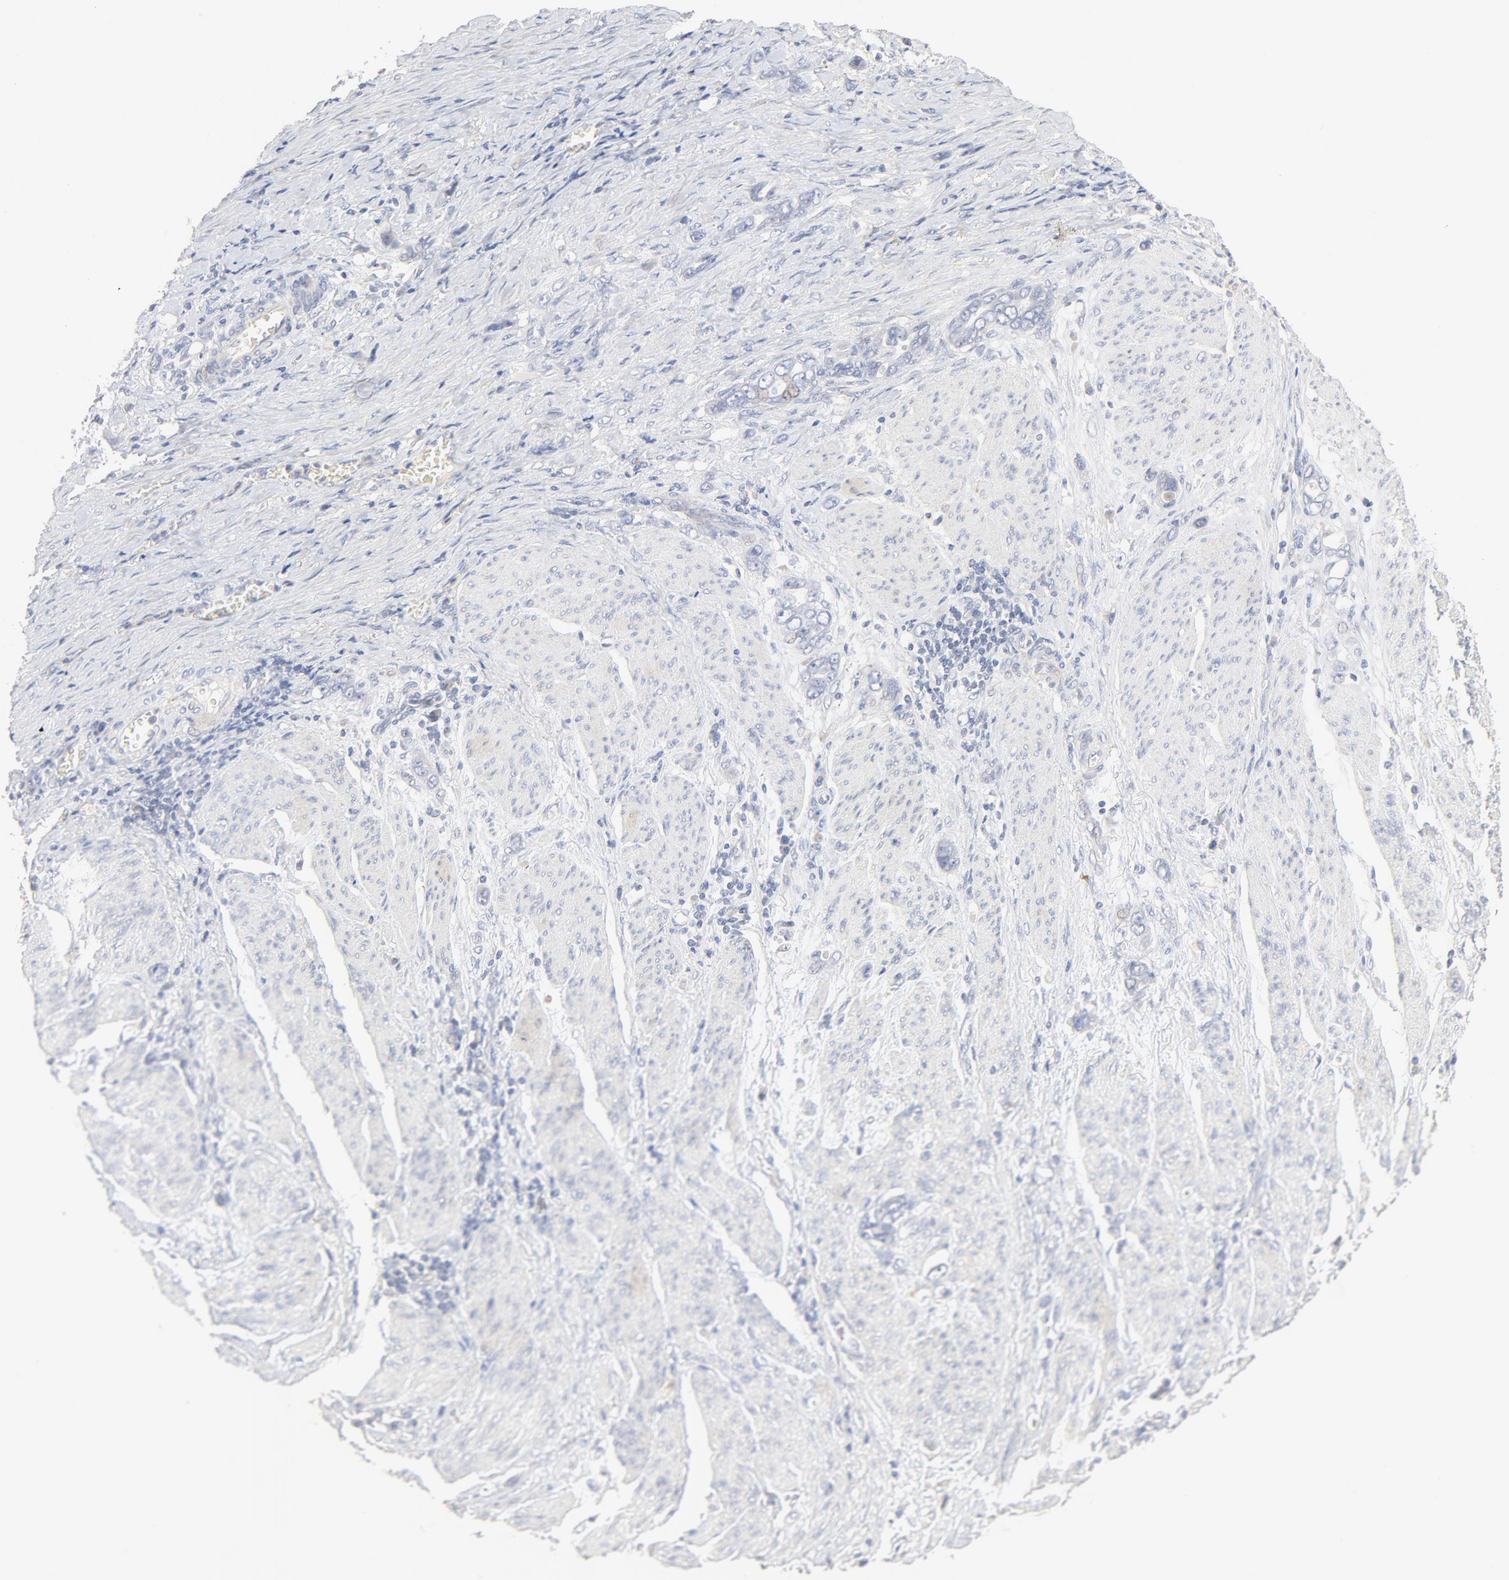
{"staining": {"intensity": "negative", "quantity": "none", "location": "none"}, "tissue": "stomach cancer", "cell_type": "Tumor cells", "image_type": "cancer", "snomed": [{"axis": "morphology", "description": "Adenocarcinoma, NOS"}, {"axis": "topography", "description": "Stomach"}], "caption": "DAB (3,3'-diaminobenzidine) immunohistochemical staining of stomach cancer (adenocarcinoma) displays no significant staining in tumor cells. (Stains: DAB (3,3'-diaminobenzidine) IHC with hematoxylin counter stain, Microscopy: brightfield microscopy at high magnification).", "gene": "FCGBP", "patient": {"sex": "male", "age": 78}}